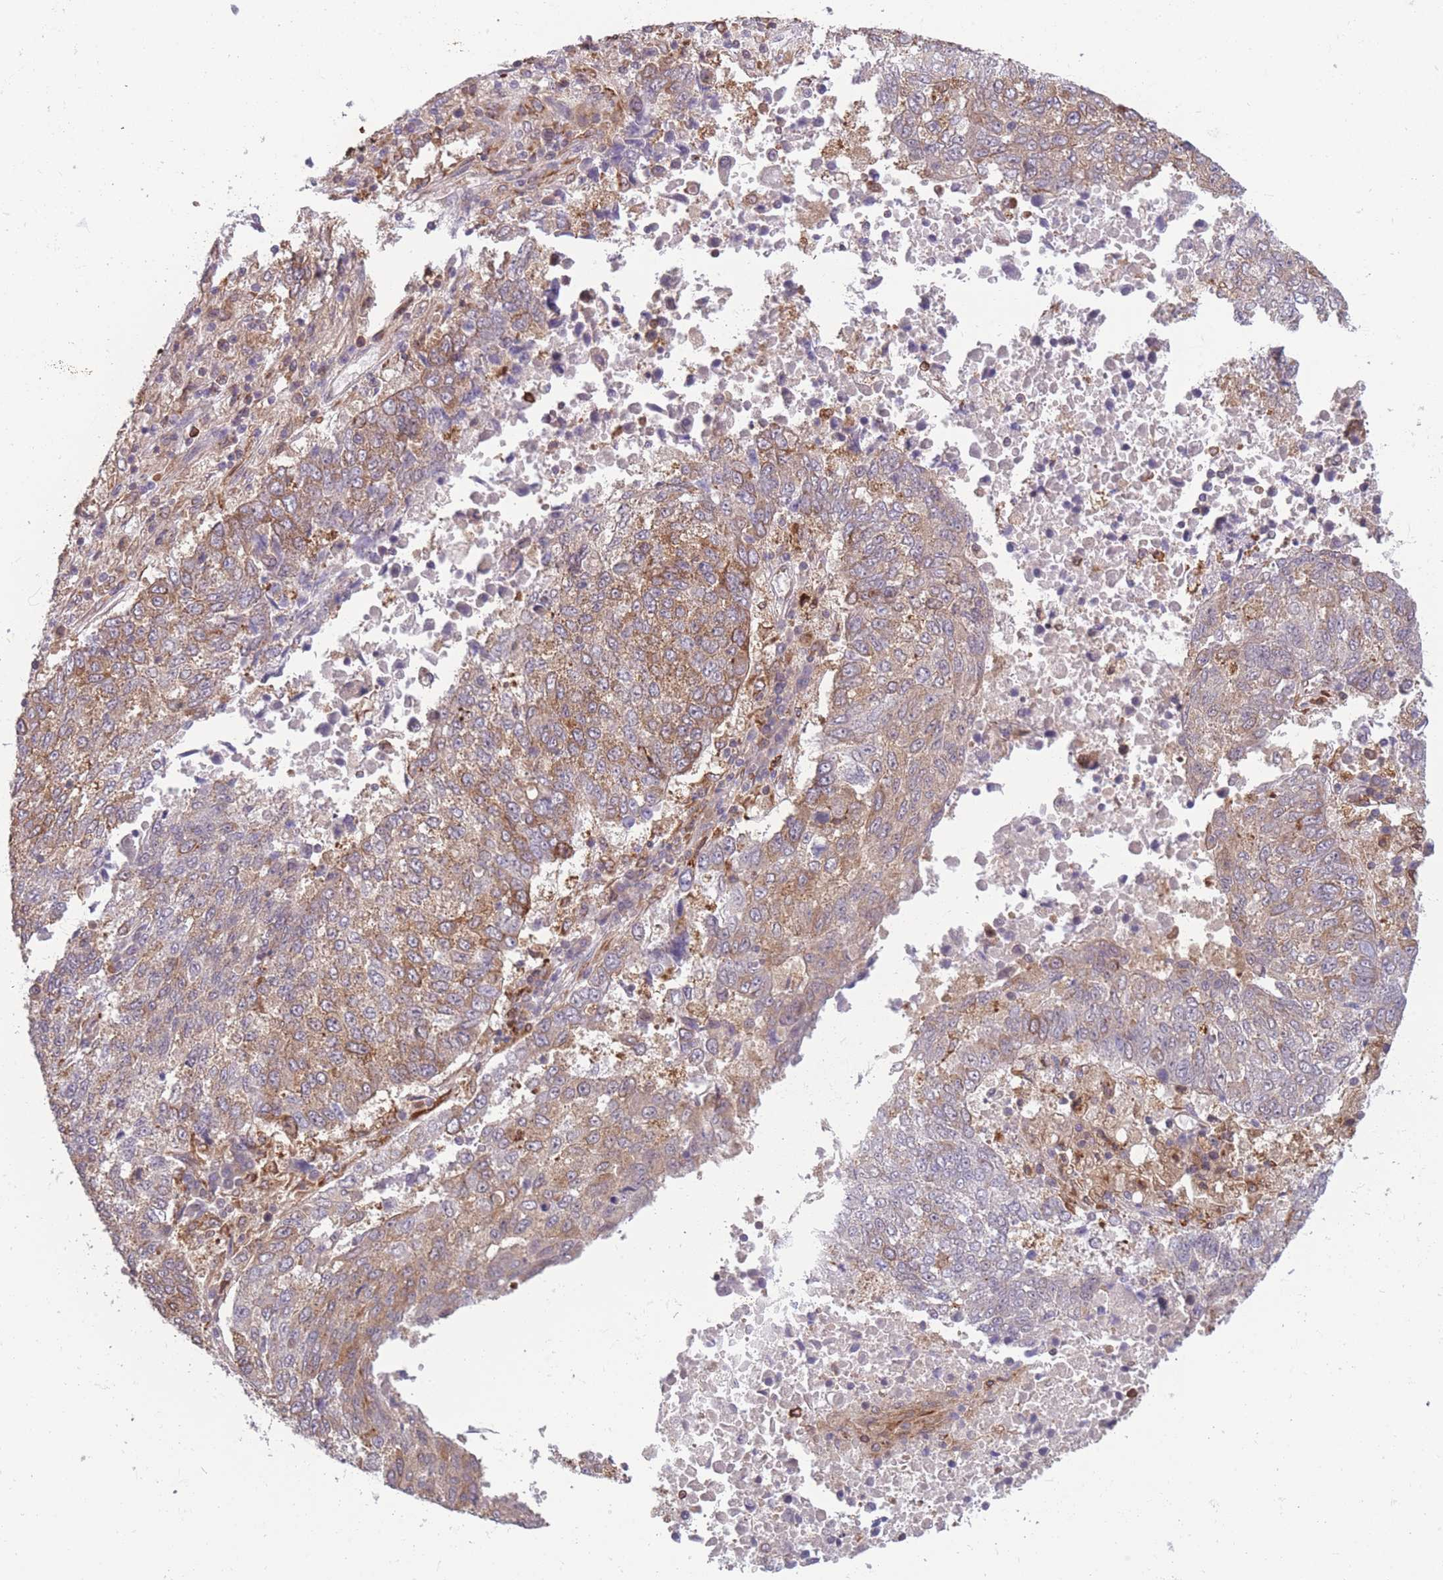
{"staining": {"intensity": "moderate", "quantity": "25%-75%", "location": "cytoplasmic/membranous"}, "tissue": "lung cancer", "cell_type": "Tumor cells", "image_type": "cancer", "snomed": [{"axis": "morphology", "description": "Squamous cell carcinoma, NOS"}, {"axis": "topography", "description": "Lung"}], "caption": "Protein analysis of lung cancer (squamous cell carcinoma) tissue demonstrates moderate cytoplasmic/membranous staining in approximately 25%-75% of tumor cells.", "gene": "TMEM121", "patient": {"sex": "male", "age": 73}}